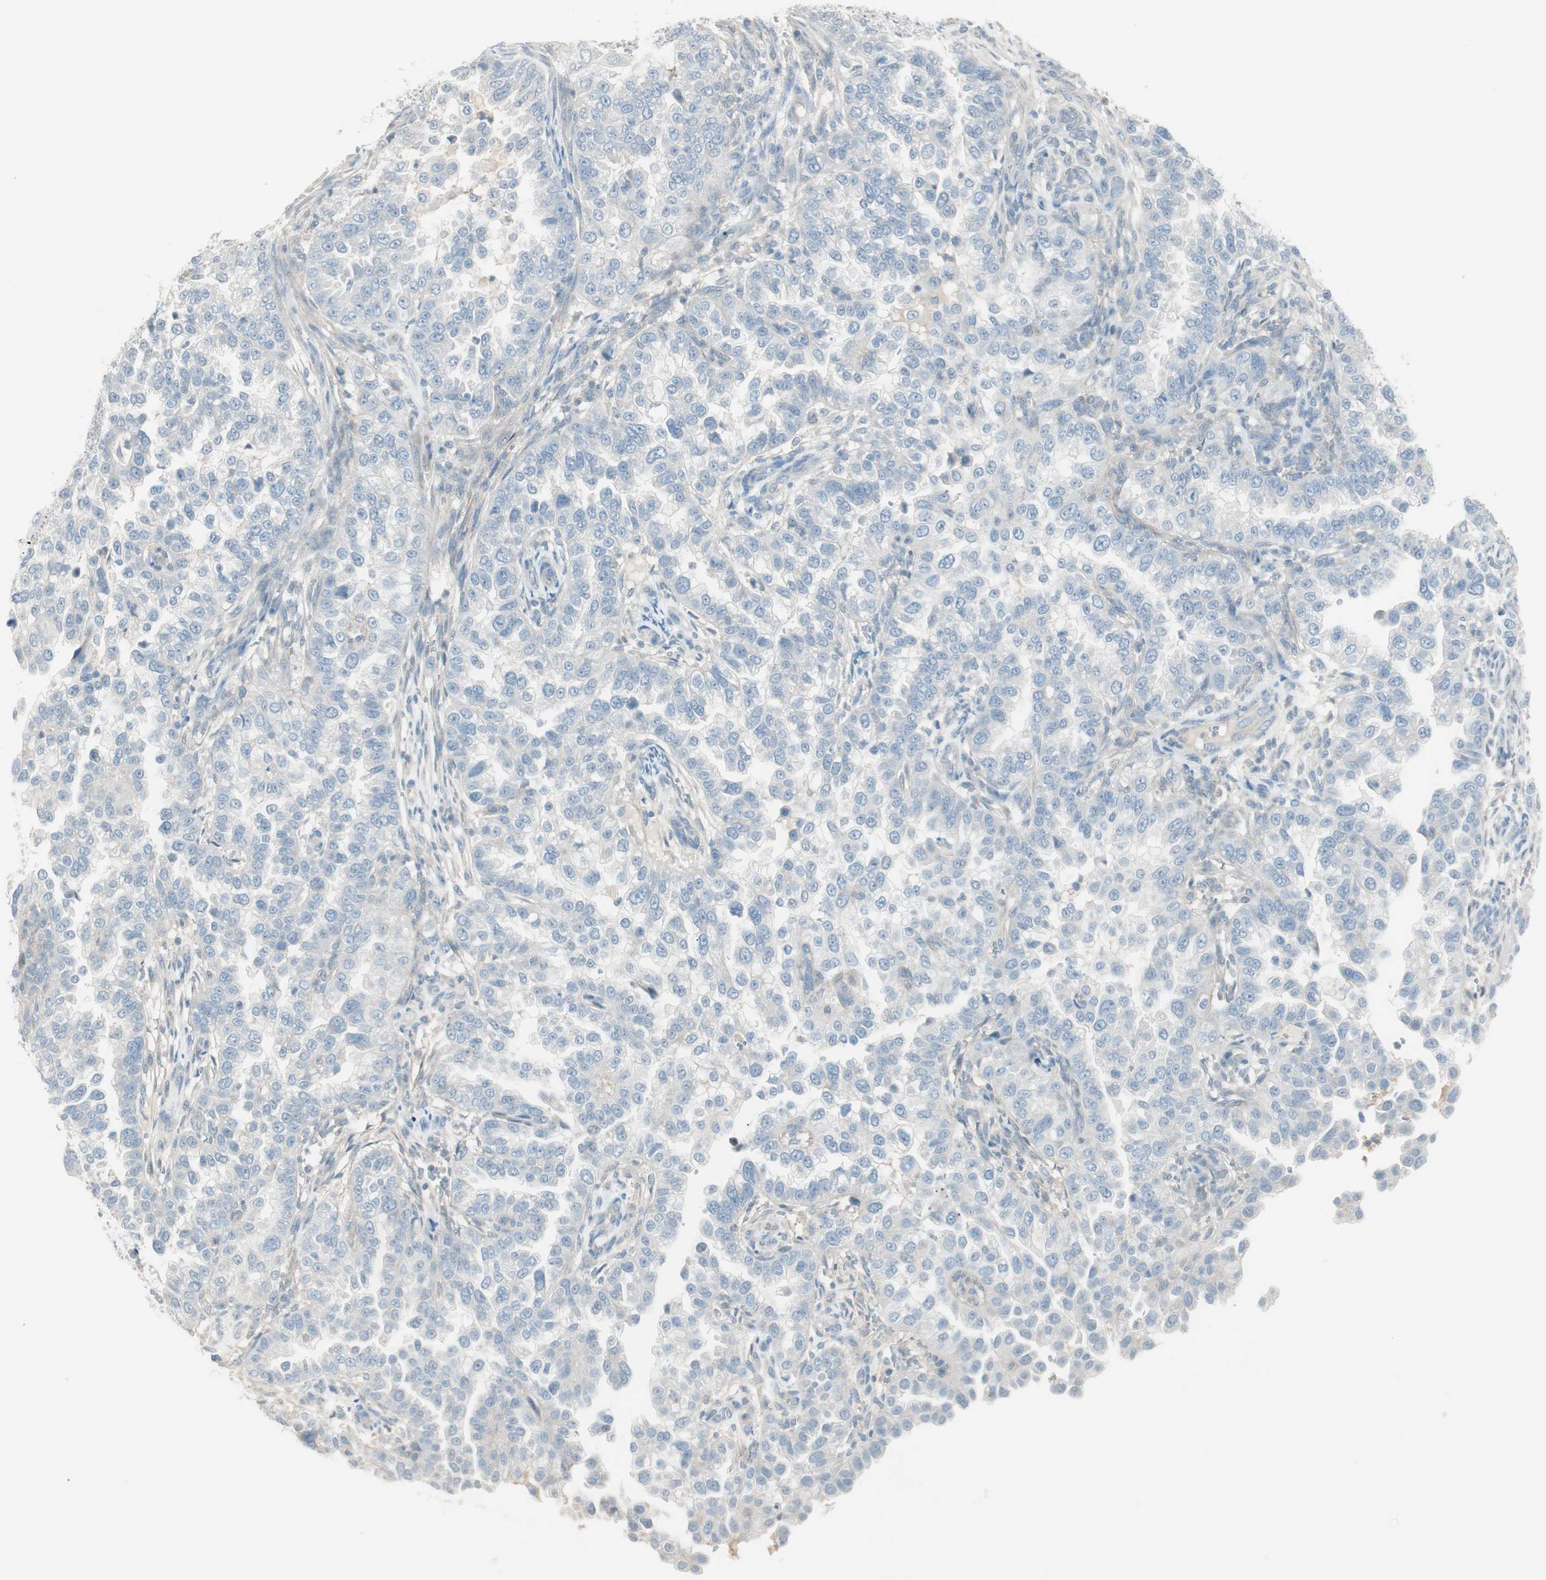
{"staining": {"intensity": "weak", "quantity": "25%-75%", "location": "cytoplasmic/membranous"}, "tissue": "endometrial cancer", "cell_type": "Tumor cells", "image_type": "cancer", "snomed": [{"axis": "morphology", "description": "Adenocarcinoma, NOS"}, {"axis": "topography", "description": "Endometrium"}], "caption": "Brown immunohistochemical staining in endometrial cancer reveals weak cytoplasmic/membranous staining in approximately 25%-75% of tumor cells.", "gene": "ITLN2", "patient": {"sex": "female", "age": 85}}